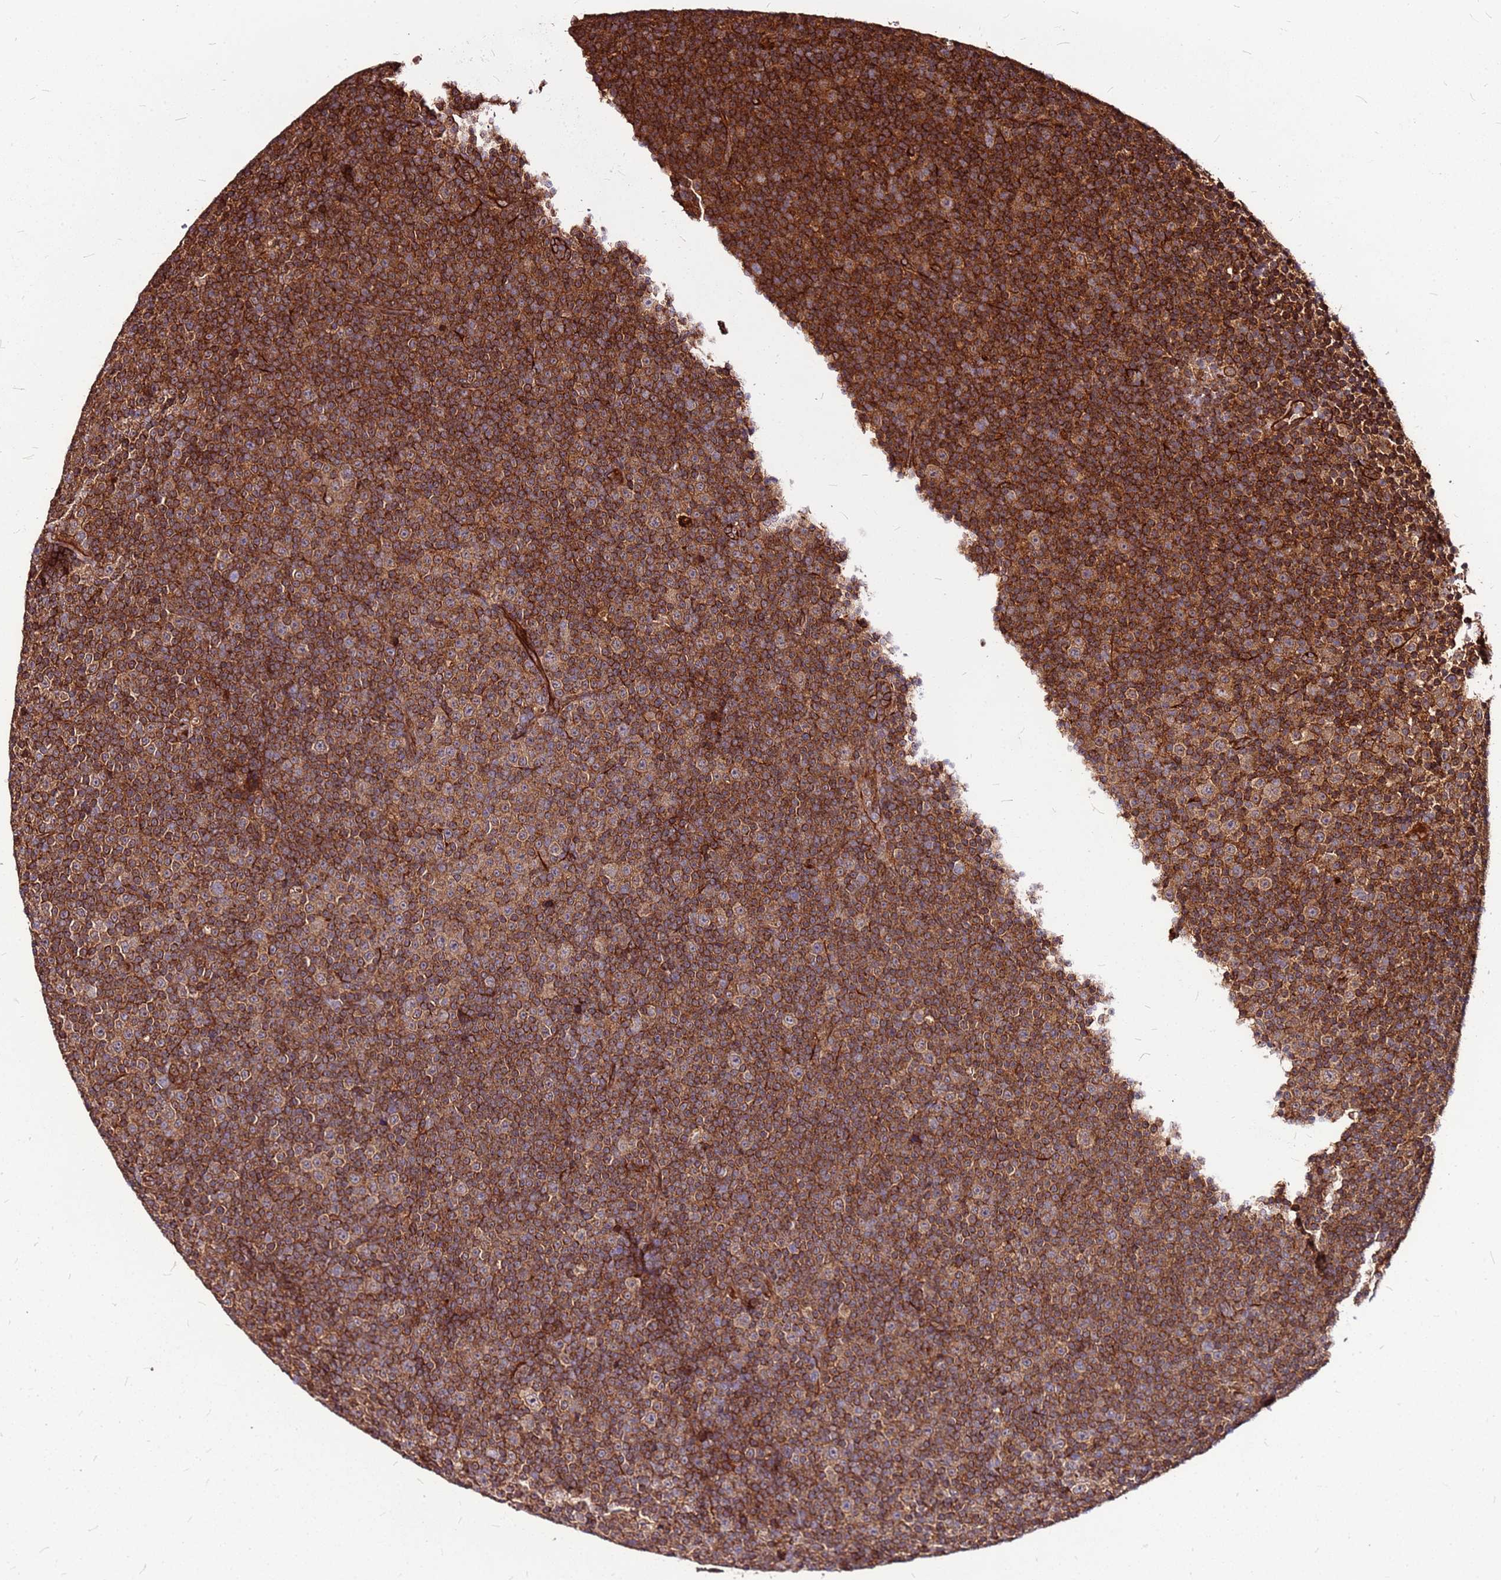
{"staining": {"intensity": "strong", "quantity": ">75%", "location": "cytoplasmic/membranous"}, "tissue": "lymphoma", "cell_type": "Tumor cells", "image_type": "cancer", "snomed": [{"axis": "morphology", "description": "Malignant lymphoma, non-Hodgkin's type, Low grade"}, {"axis": "topography", "description": "Lymph node"}], "caption": "Malignant lymphoma, non-Hodgkin's type (low-grade) stained with a brown dye demonstrates strong cytoplasmic/membranous positive positivity in approximately >75% of tumor cells.", "gene": "LYPLAL1", "patient": {"sex": "female", "age": 67}}